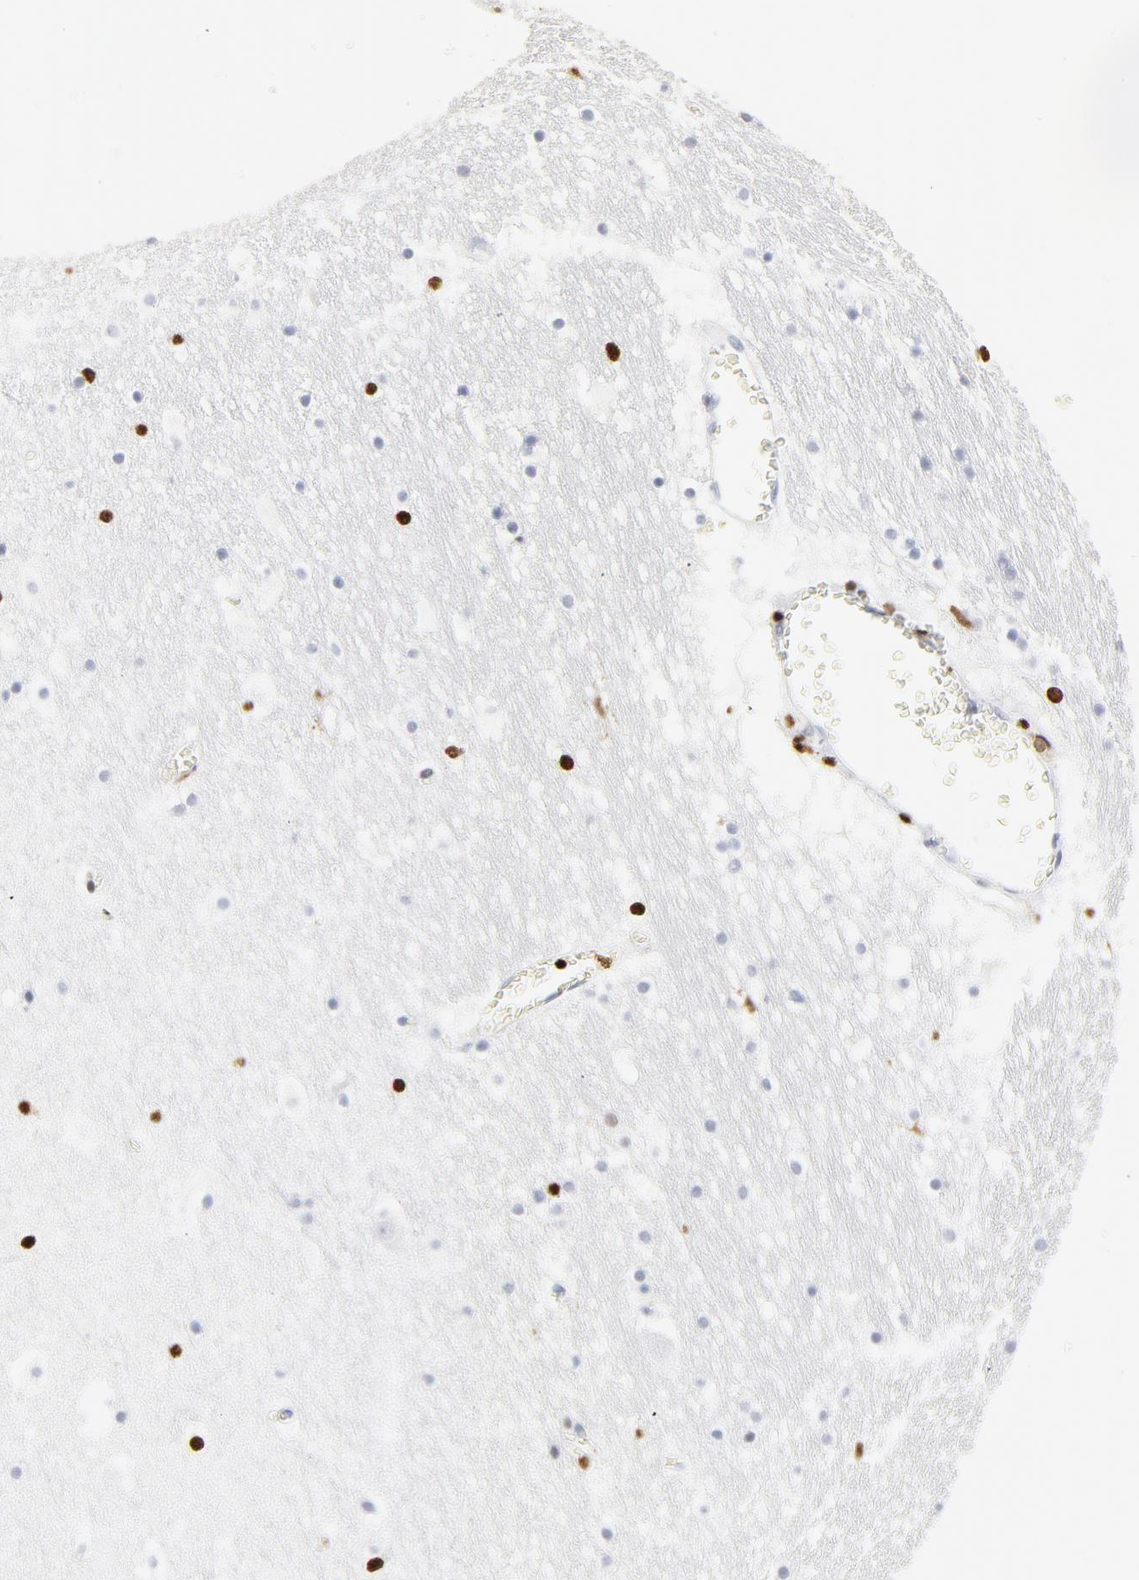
{"staining": {"intensity": "strong", "quantity": "25%-75%", "location": "nuclear"}, "tissue": "hippocampus", "cell_type": "Glial cells", "image_type": "normal", "snomed": [{"axis": "morphology", "description": "Normal tissue, NOS"}, {"axis": "topography", "description": "Hippocampus"}], "caption": "Immunohistochemistry (IHC) (DAB (3,3'-diaminobenzidine)) staining of benign hippocampus exhibits strong nuclear protein expression in approximately 25%-75% of glial cells. Immunohistochemistry (IHC) stains the protein of interest in brown and the nuclei are stained blue.", "gene": "SMARCC2", "patient": {"sex": "male", "age": 45}}